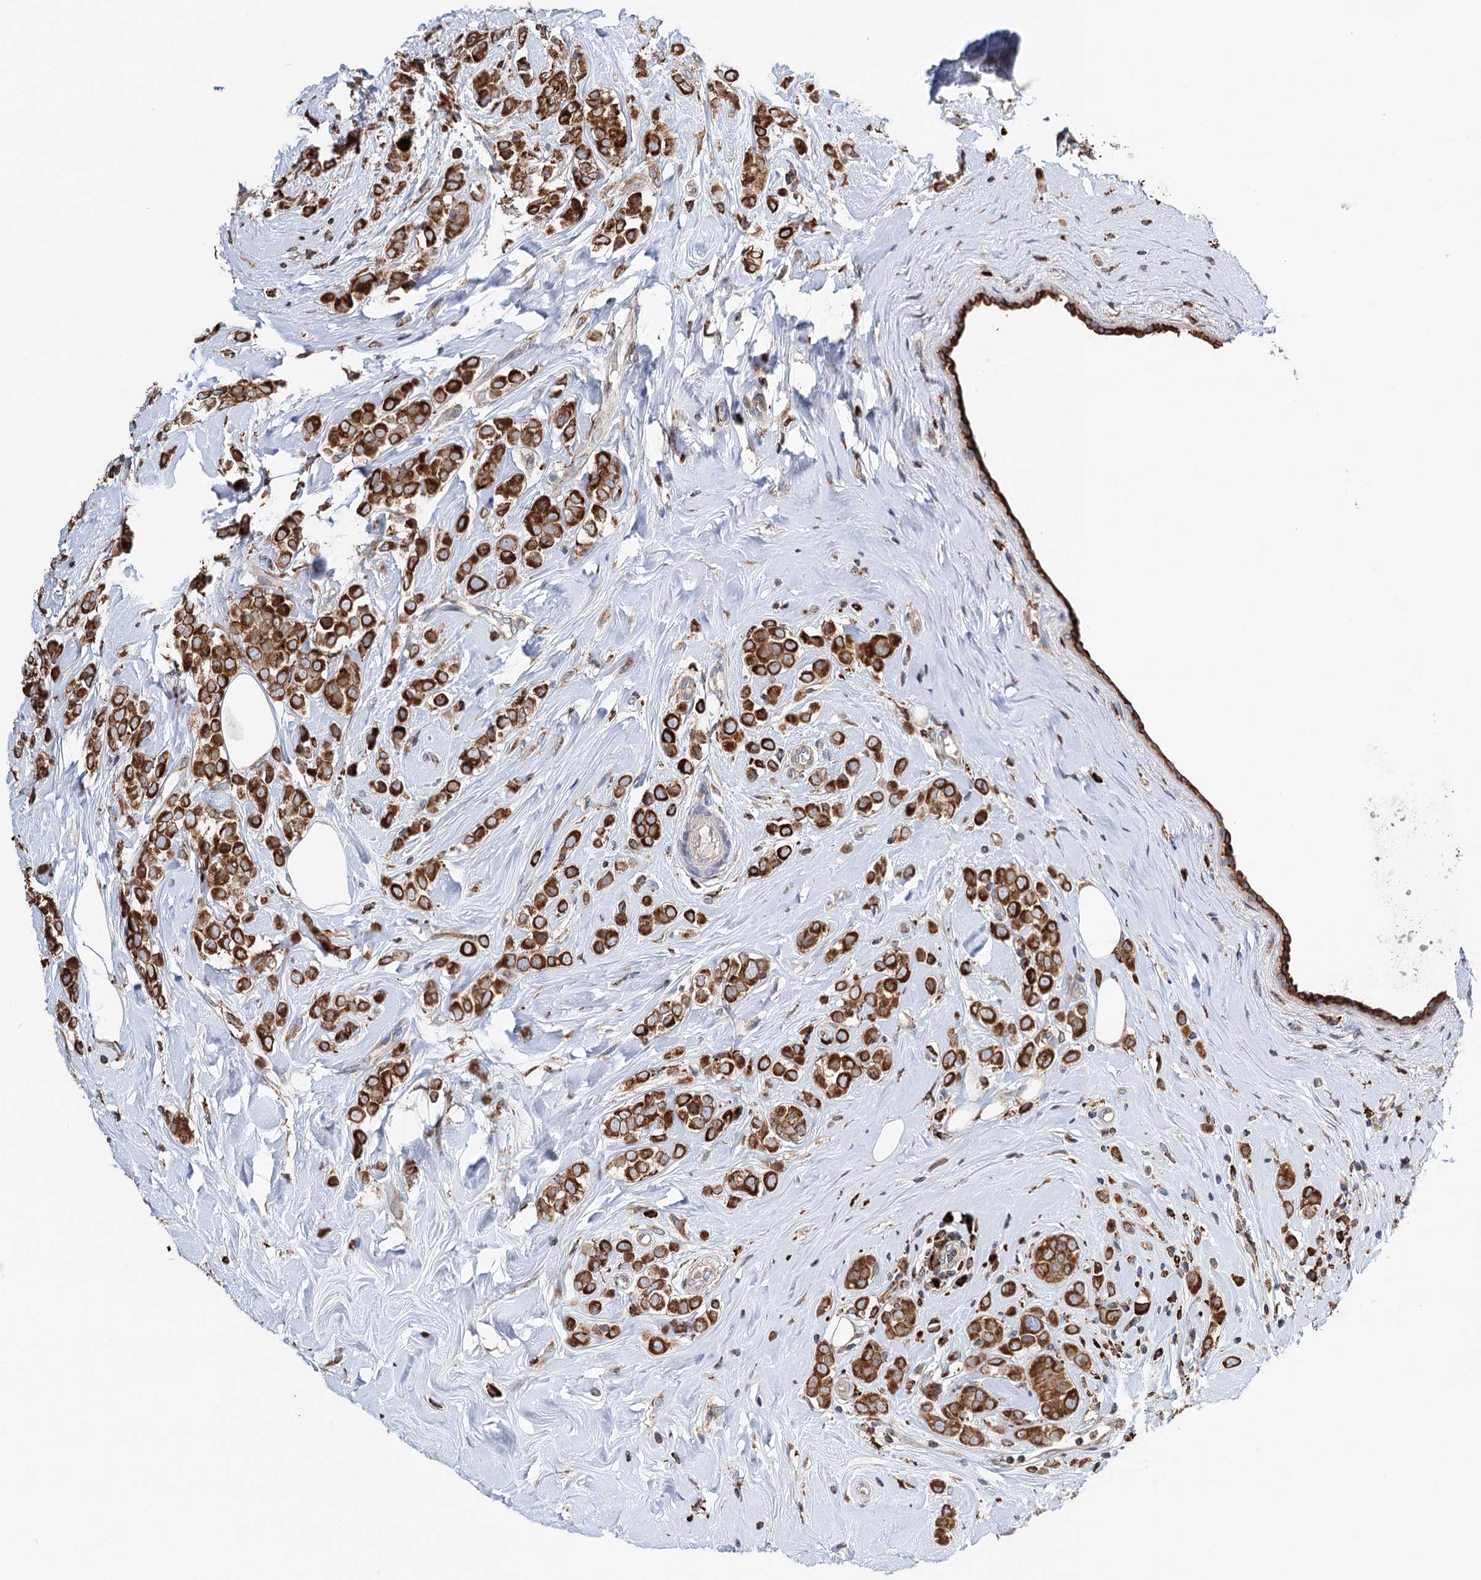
{"staining": {"intensity": "strong", "quantity": ">75%", "location": "cytoplasmic/membranous"}, "tissue": "breast cancer", "cell_type": "Tumor cells", "image_type": "cancer", "snomed": [{"axis": "morphology", "description": "Lobular carcinoma"}, {"axis": "topography", "description": "Breast"}], "caption": "Breast cancer was stained to show a protein in brown. There is high levels of strong cytoplasmic/membranous positivity in approximately >75% of tumor cells.", "gene": "ERP29", "patient": {"sex": "female", "age": 47}}